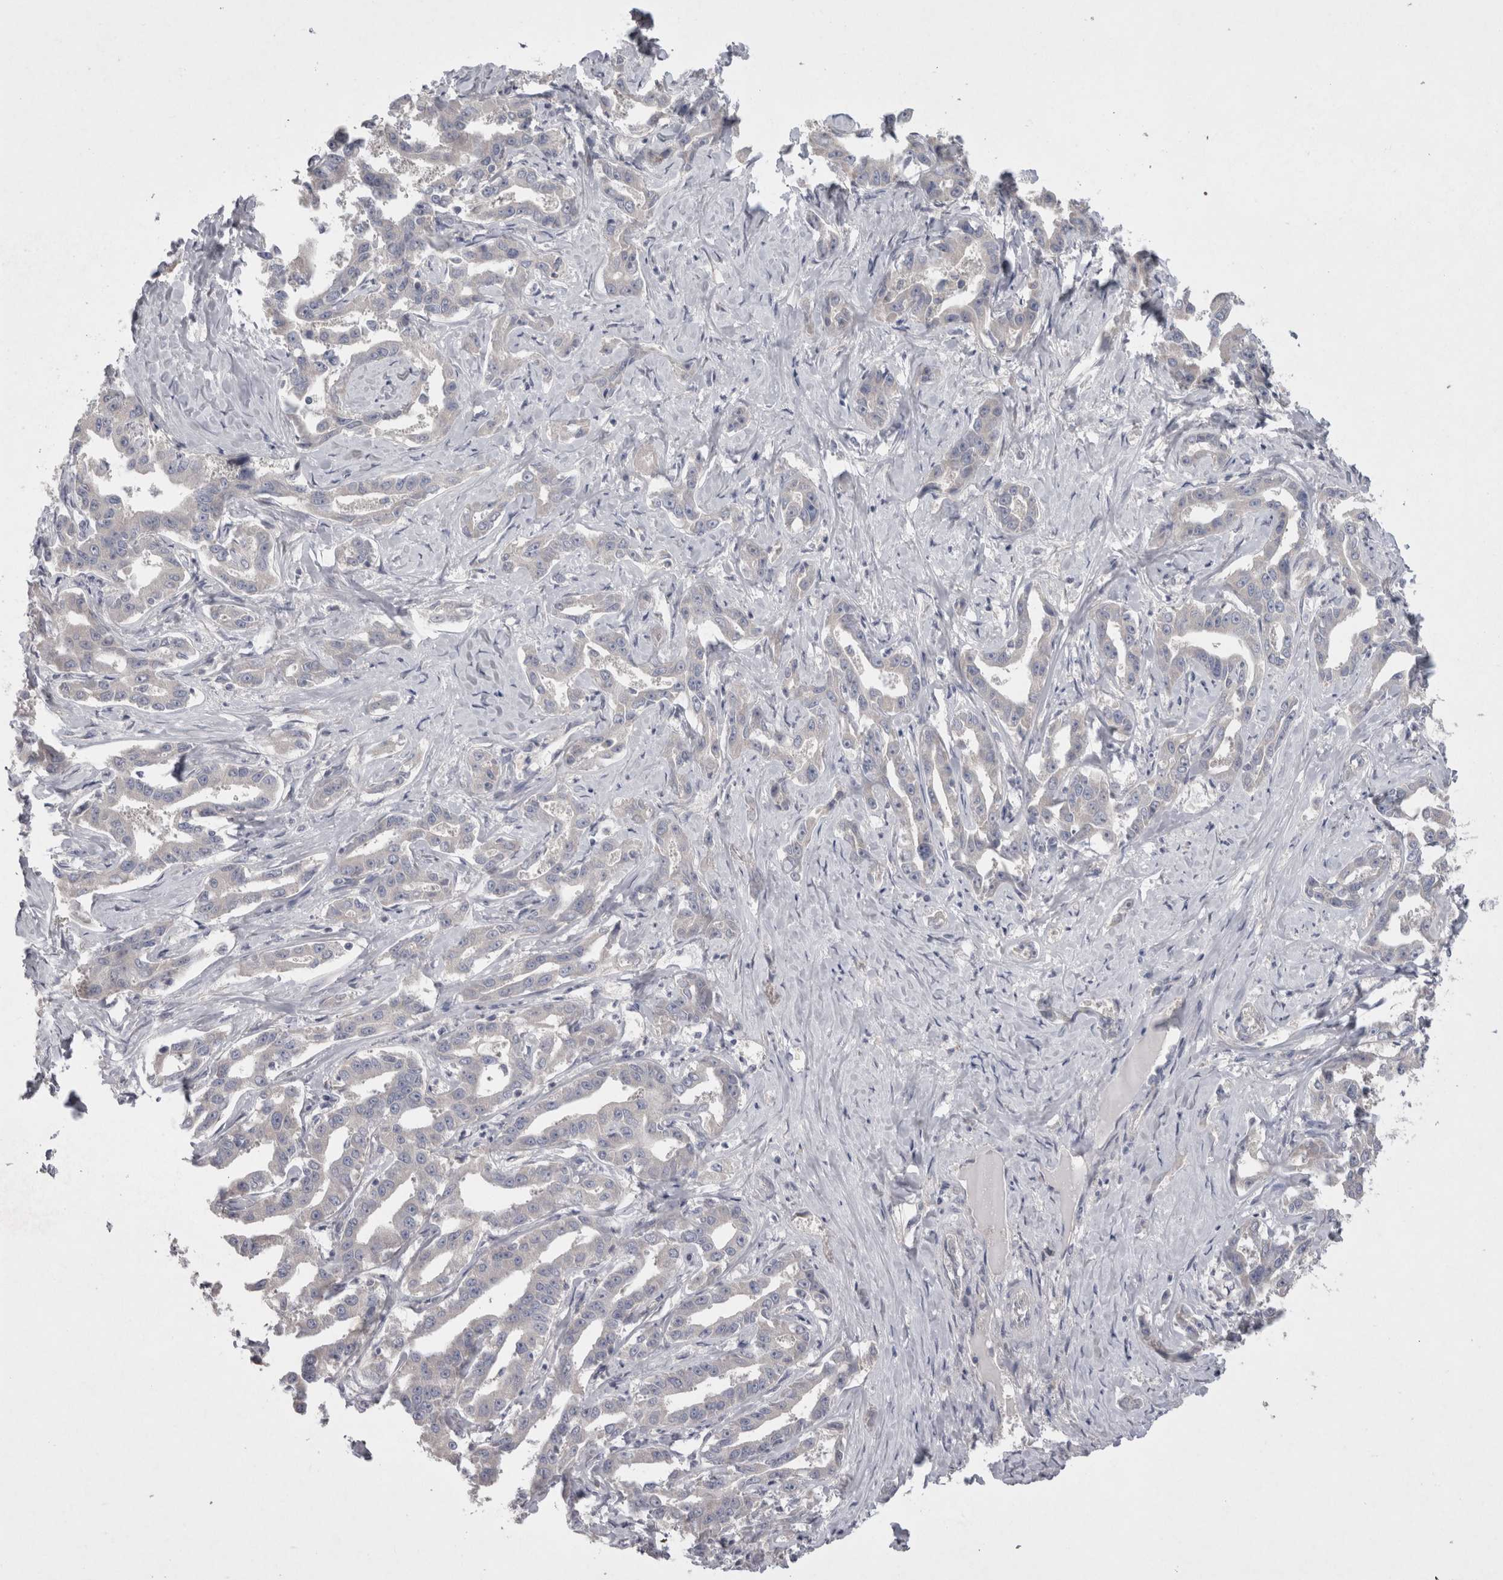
{"staining": {"intensity": "negative", "quantity": "none", "location": "none"}, "tissue": "liver cancer", "cell_type": "Tumor cells", "image_type": "cancer", "snomed": [{"axis": "morphology", "description": "Cholangiocarcinoma"}, {"axis": "topography", "description": "Liver"}], "caption": "A photomicrograph of human cholangiocarcinoma (liver) is negative for staining in tumor cells.", "gene": "LRRC40", "patient": {"sex": "male", "age": 59}}